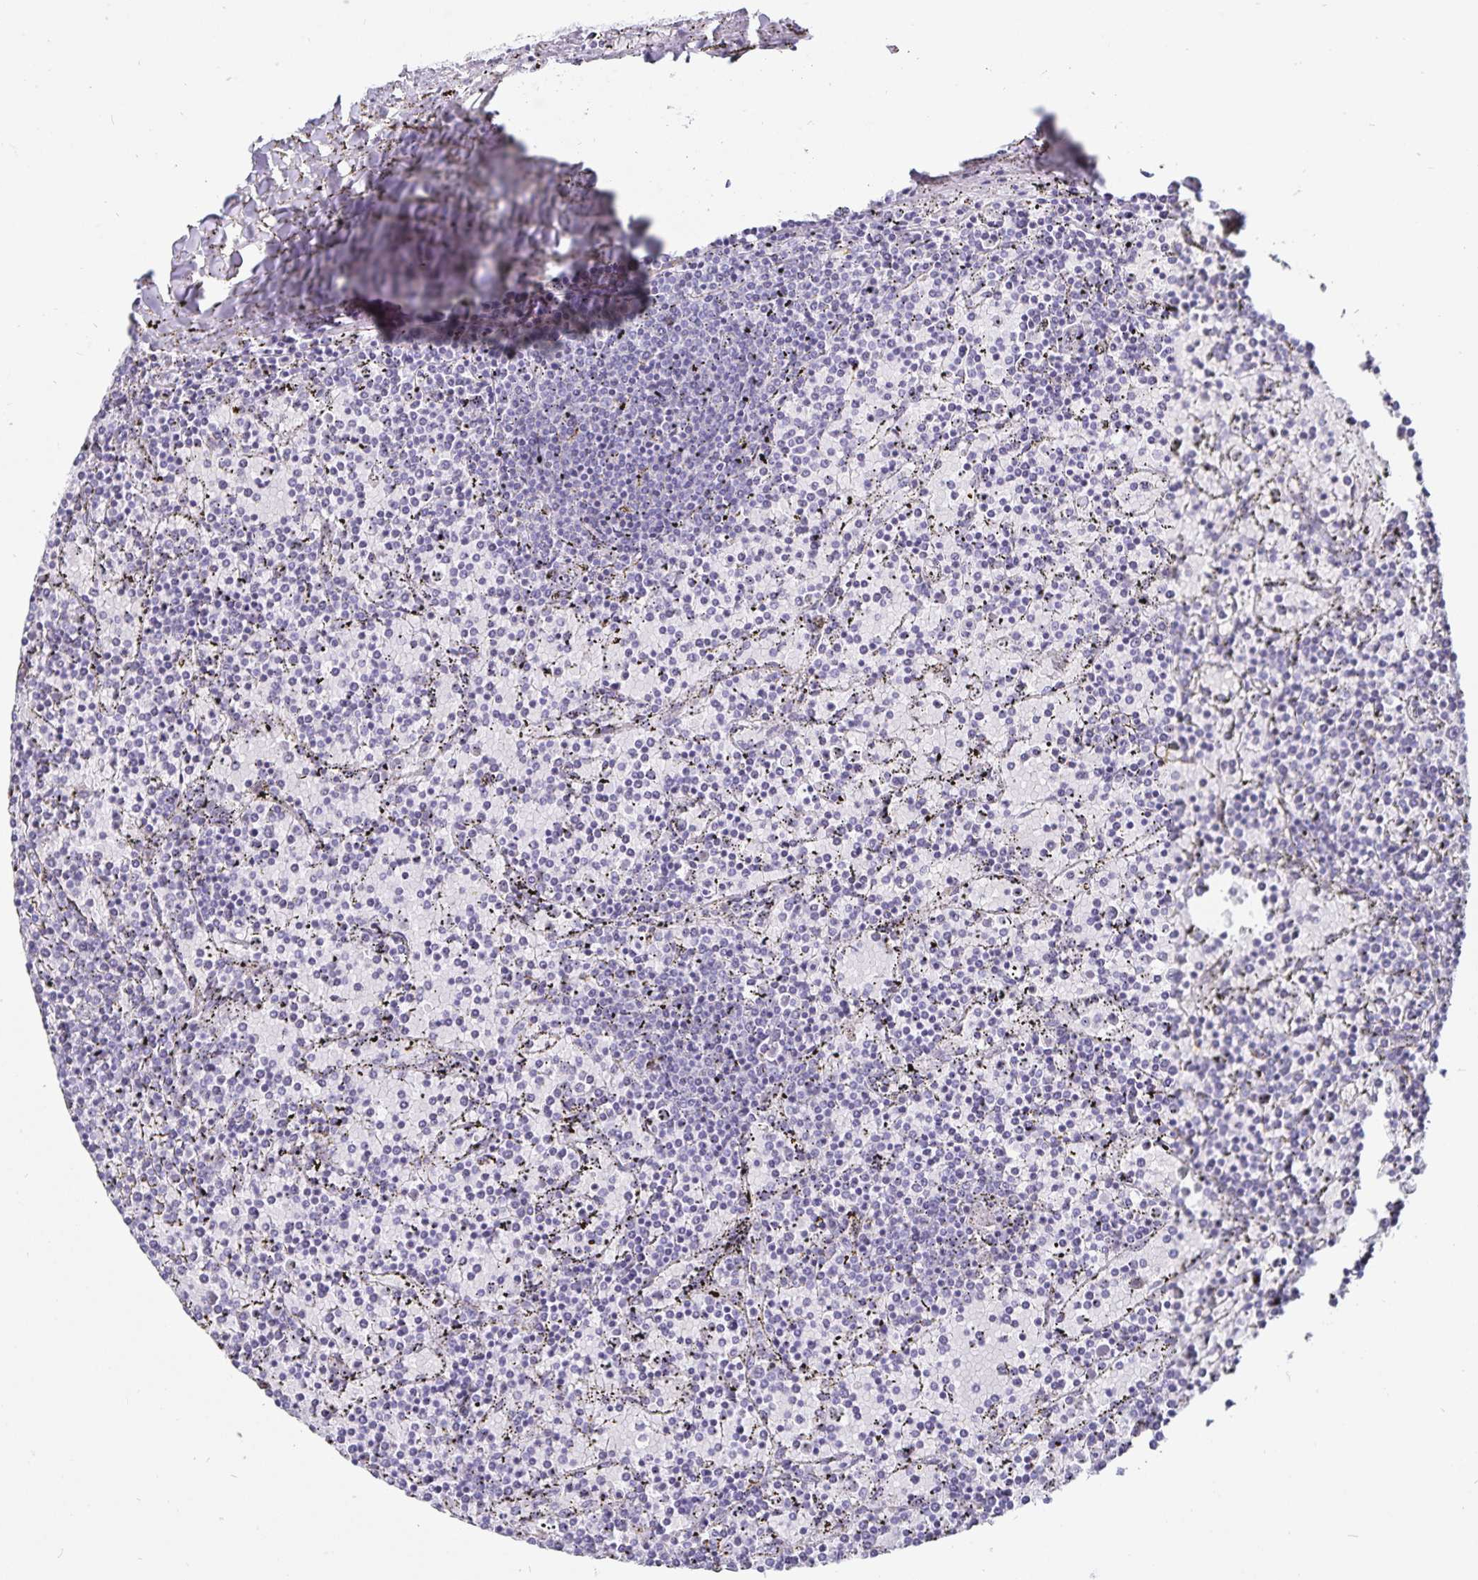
{"staining": {"intensity": "negative", "quantity": "none", "location": "none"}, "tissue": "lymphoma", "cell_type": "Tumor cells", "image_type": "cancer", "snomed": [{"axis": "morphology", "description": "Malignant lymphoma, non-Hodgkin's type, Low grade"}, {"axis": "topography", "description": "Spleen"}], "caption": "Immunohistochemistry micrograph of malignant lymphoma, non-Hodgkin's type (low-grade) stained for a protein (brown), which reveals no staining in tumor cells. (Immunohistochemistry (ihc), brightfield microscopy, high magnification).", "gene": "DEFA6", "patient": {"sex": "female", "age": 77}}